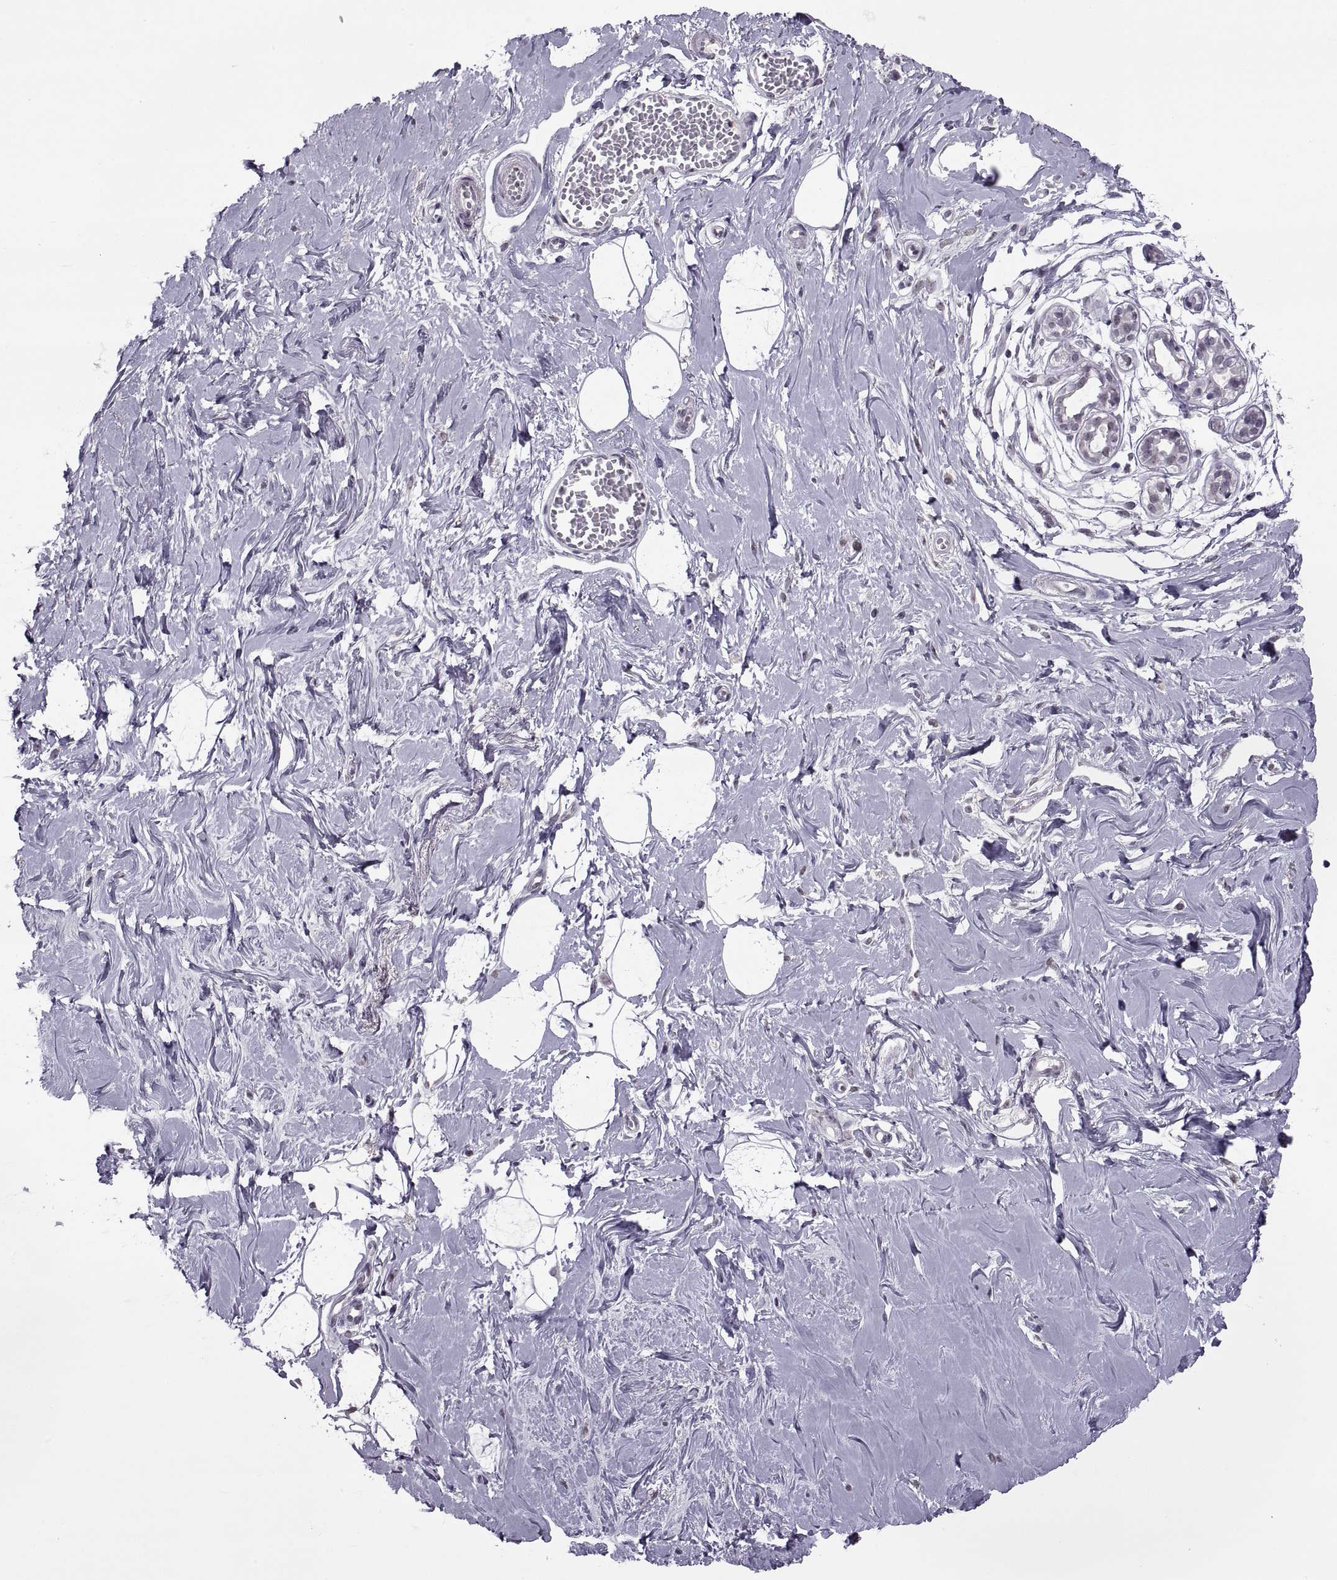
{"staining": {"intensity": "negative", "quantity": "none", "location": "none"}, "tissue": "breast", "cell_type": "Adipocytes", "image_type": "normal", "snomed": [{"axis": "morphology", "description": "Normal tissue, NOS"}, {"axis": "topography", "description": "Breast"}], "caption": "A micrograph of breast stained for a protein reveals no brown staining in adipocytes.", "gene": "OTP", "patient": {"sex": "female", "age": 49}}